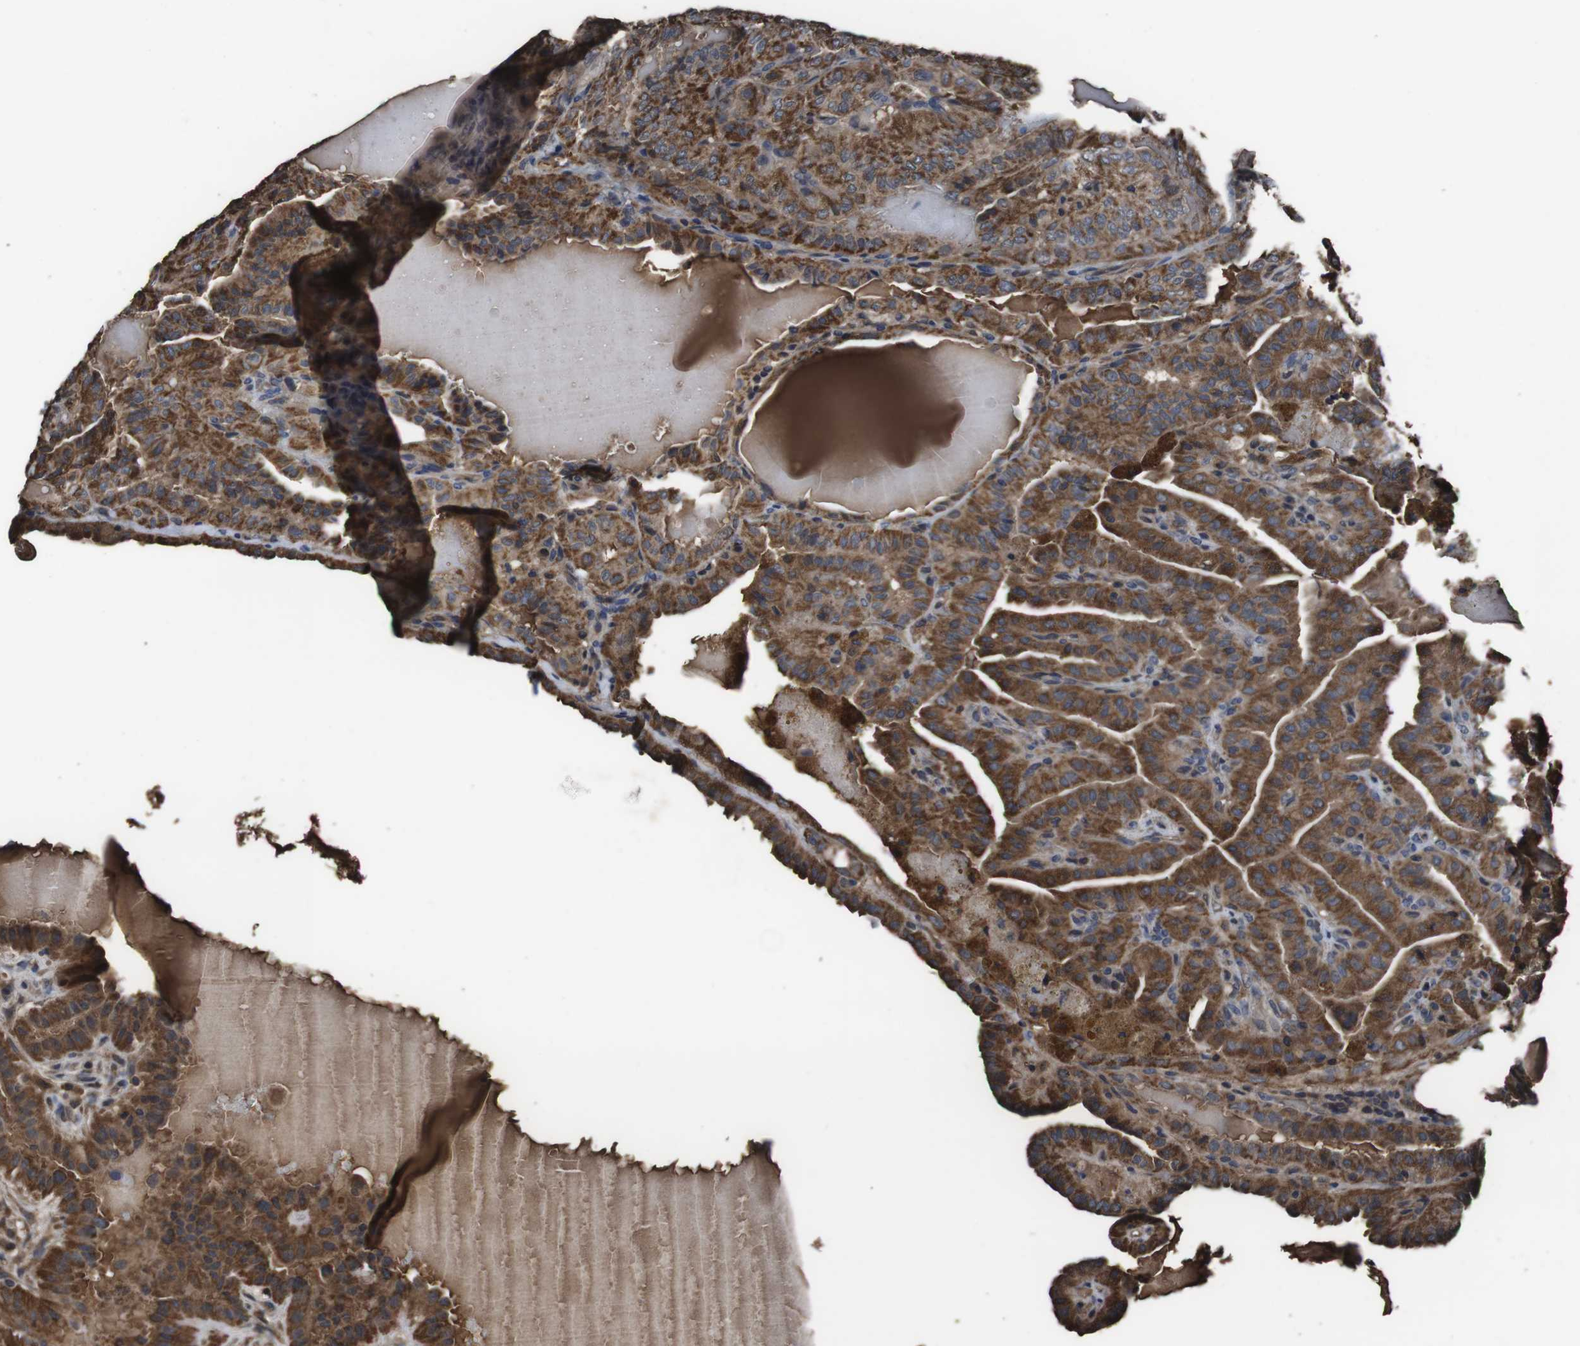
{"staining": {"intensity": "strong", "quantity": ">75%", "location": "cytoplasmic/membranous"}, "tissue": "thyroid cancer", "cell_type": "Tumor cells", "image_type": "cancer", "snomed": [{"axis": "morphology", "description": "Papillary adenocarcinoma, NOS"}, {"axis": "topography", "description": "Thyroid gland"}], "caption": "Protein staining of thyroid papillary adenocarcinoma tissue exhibits strong cytoplasmic/membranous positivity in approximately >75% of tumor cells.", "gene": "CXCL11", "patient": {"sex": "male", "age": 77}}